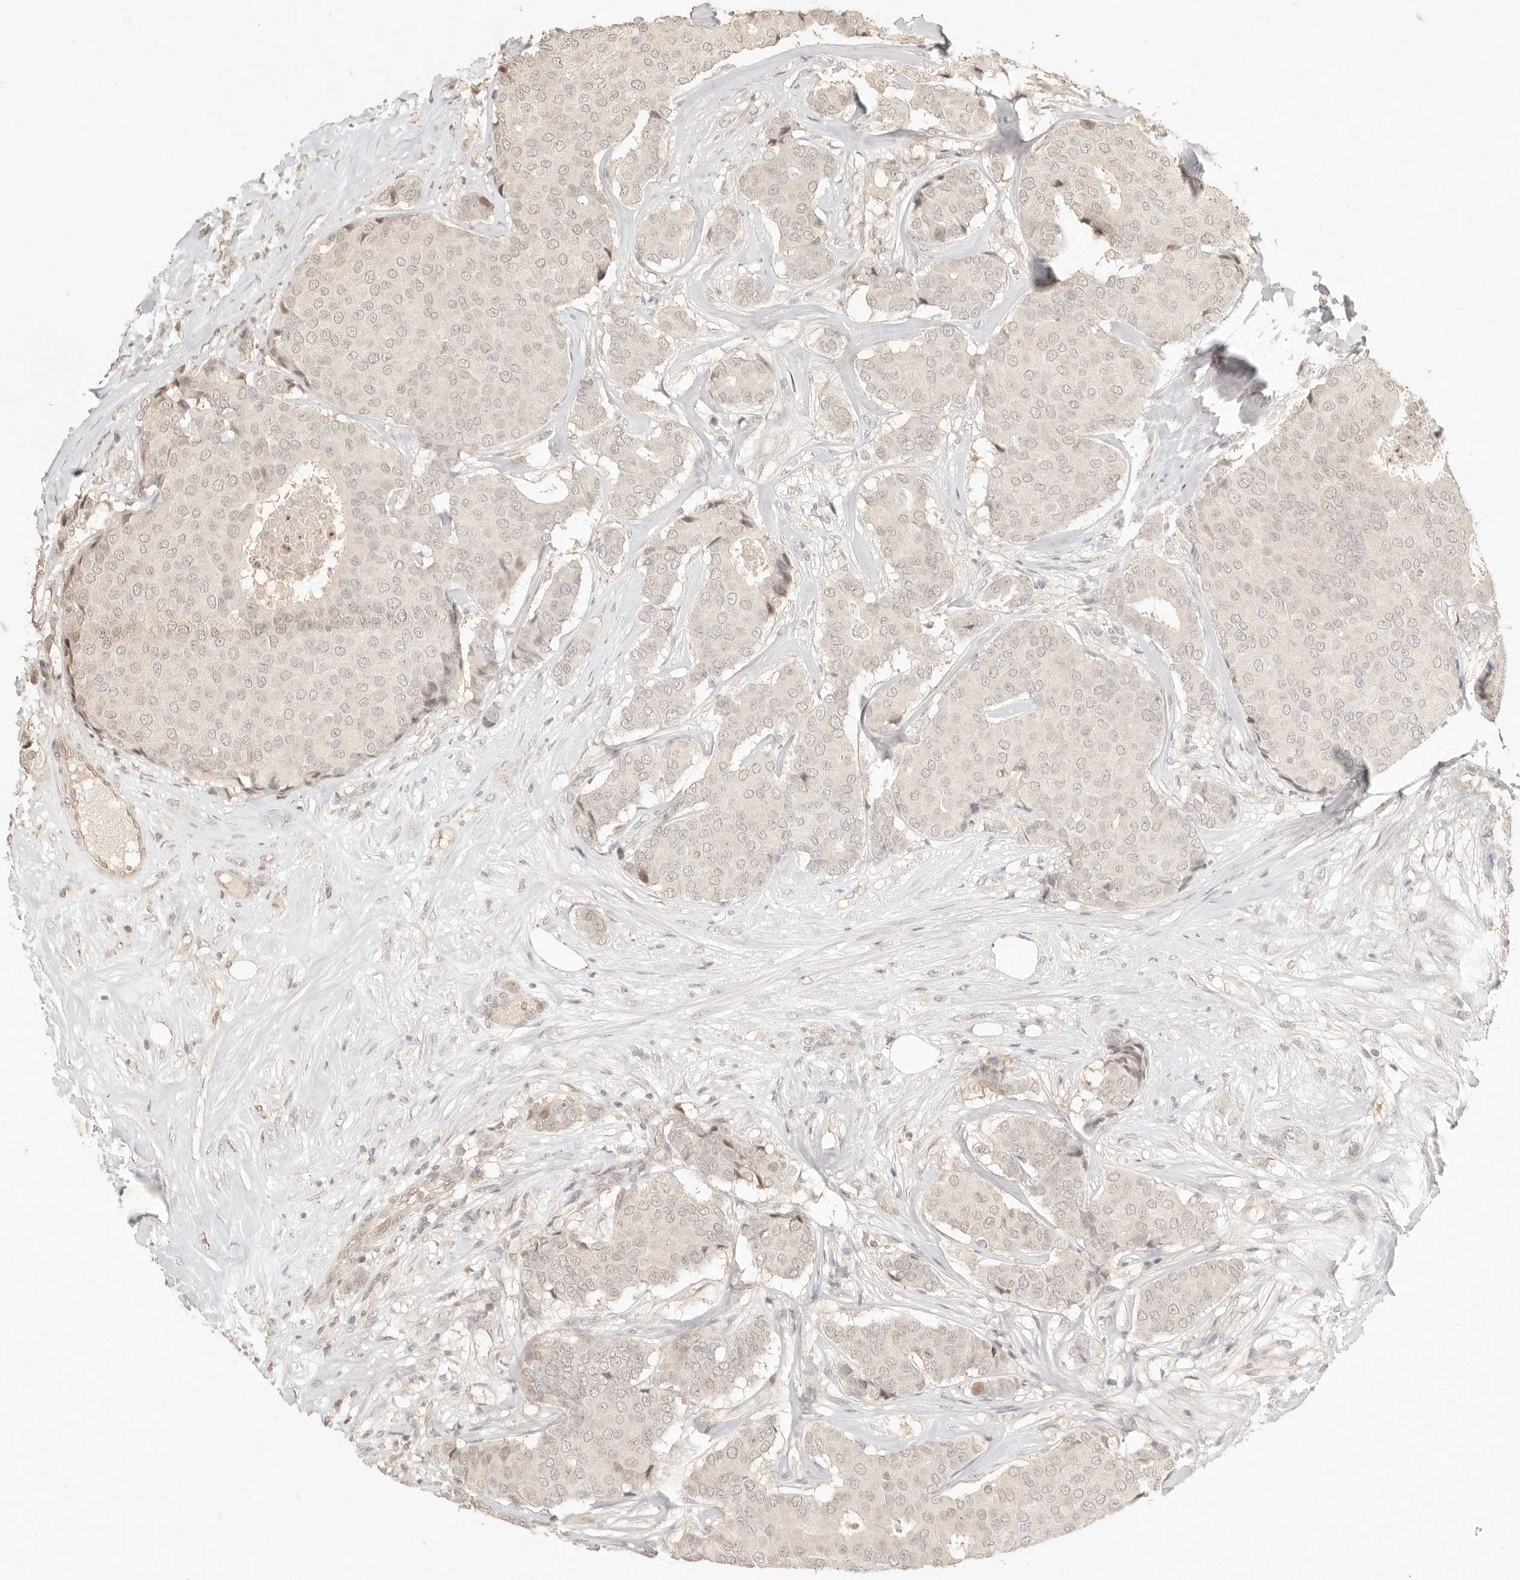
{"staining": {"intensity": "weak", "quantity": ">75%", "location": "nuclear"}, "tissue": "breast cancer", "cell_type": "Tumor cells", "image_type": "cancer", "snomed": [{"axis": "morphology", "description": "Duct carcinoma"}, {"axis": "topography", "description": "Breast"}], "caption": "Brown immunohistochemical staining in breast infiltrating ductal carcinoma demonstrates weak nuclear positivity in approximately >75% of tumor cells. (DAB (3,3'-diaminobenzidine) IHC with brightfield microscopy, high magnification).", "gene": "MEP1A", "patient": {"sex": "female", "age": 75}}